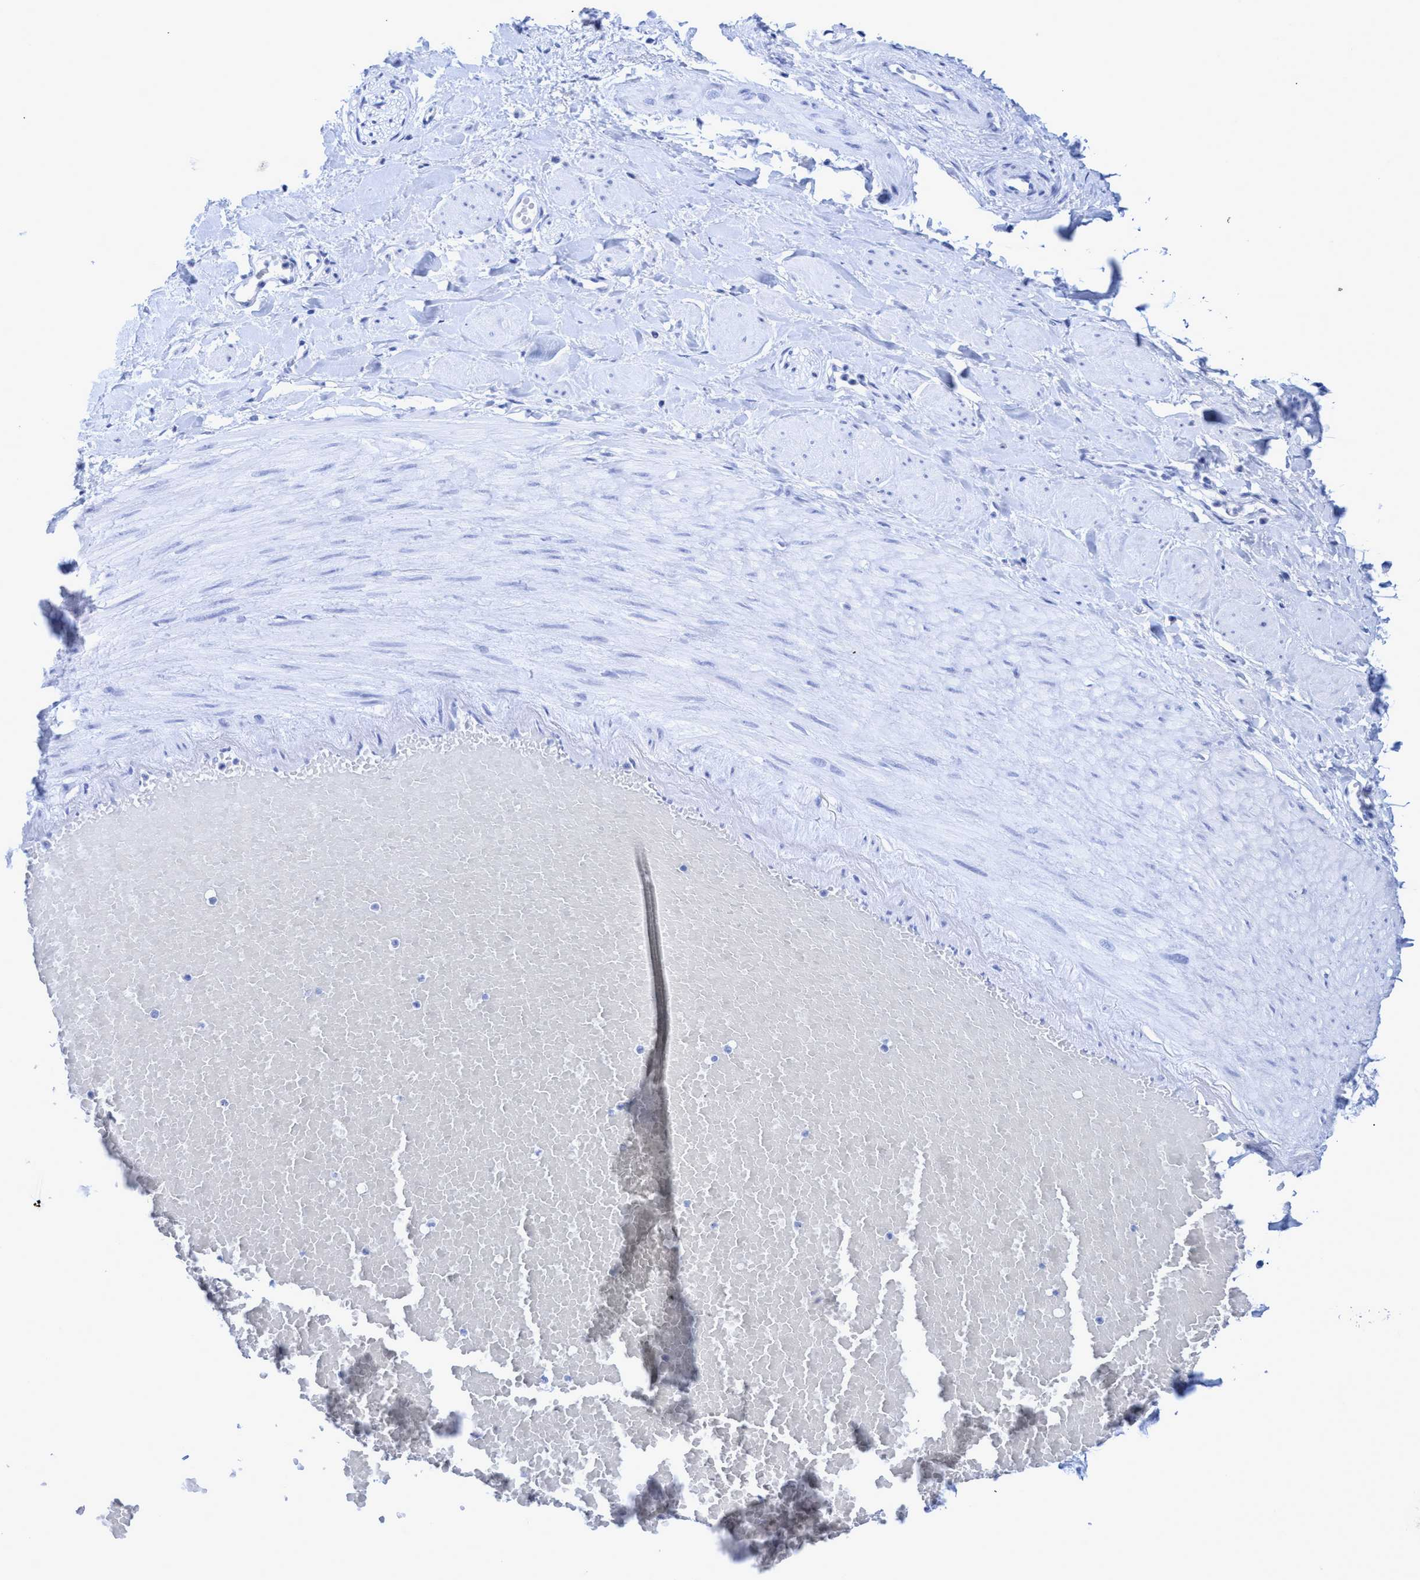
{"staining": {"intensity": "negative", "quantity": "none", "location": "none"}, "tissue": "adipose tissue", "cell_type": "Adipocytes", "image_type": "normal", "snomed": [{"axis": "morphology", "description": "Normal tissue, NOS"}, {"axis": "topography", "description": "Soft tissue"}, {"axis": "topography", "description": "Vascular tissue"}], "caption": "Adipocytes are negative for brown protein staining in normal adipose tissue. (DAB immunohistochemistry, high magnification).", "gene": "INSL6", "patient": {"sex": "female", "age": 35}}